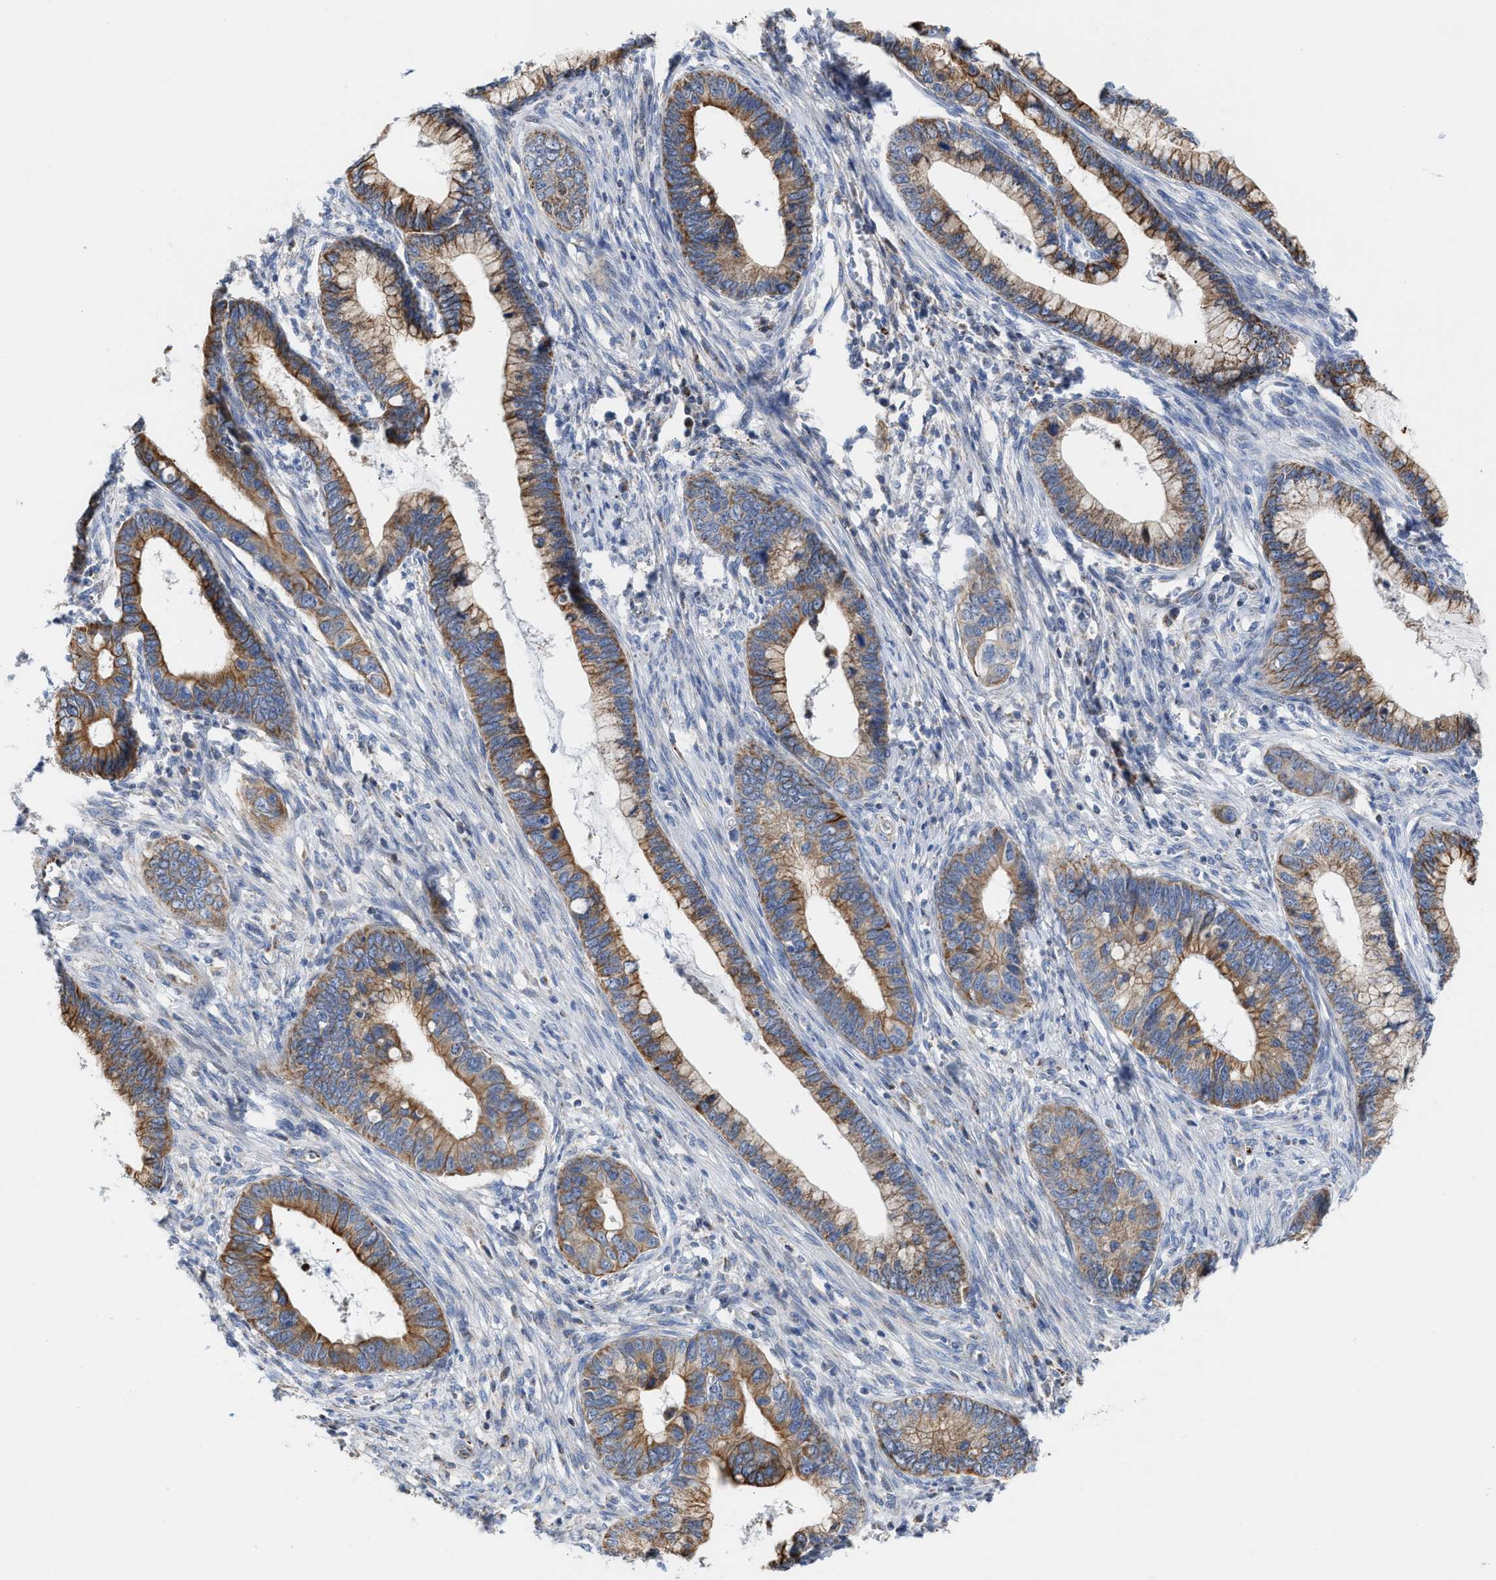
{"staining": {"intensity": "moderate", "quantity": "25%-75%", "location": "cytoplasmic/membranous"}, "tissue": "cervical cancer", "cell_type": "Tumor cells", "image_type": "cancer", "snomed": [{"axis": "morphology", "description": "Adenocarcinoma, NOS"}, {"axis": "topography", "description": "Cervix"}], "caption": "Immunohistochemistry (IHC) image of neoplastic tissue: cervical cancer (adenocarcinoma) stained using immunohistochemistry (IHC) demonstrates medium levels of moderate protein expression localized specifically in the cytoplasmic/membranous of tumor cells, appearing as a cytoplasmic/membranous brown color.", "gene": "JAG1", "patient": {"sex": "female", "age": 44}}